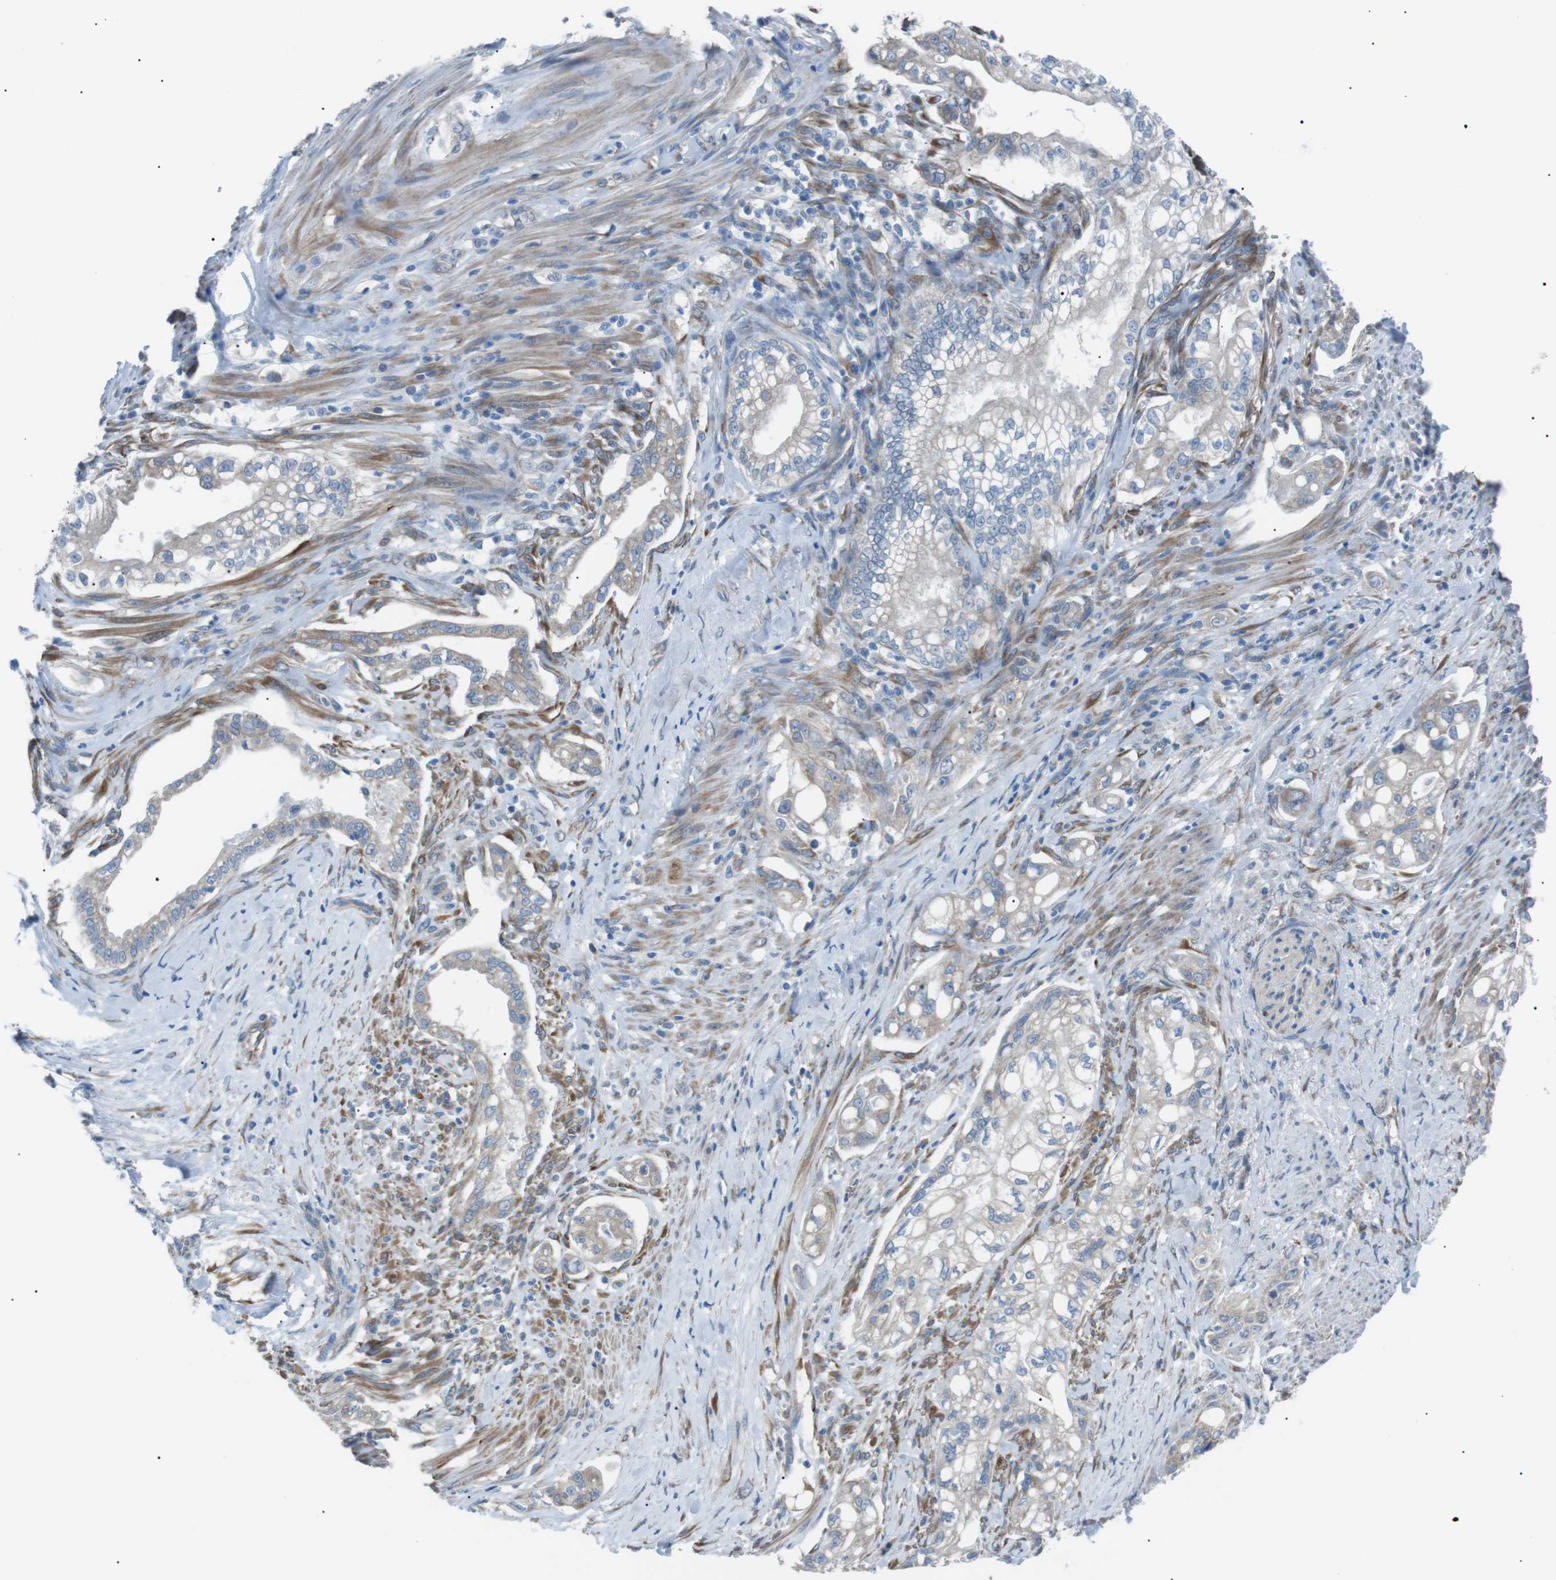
{"staining": {"intensity": "negative", "quantity": "none", "location": "none"}, "tissue": "pancreatic cancer", "cell_type": "Tumor cells", "image_type": "cancer", "snomed": [{"axis": "morphology", "description": "Normal tissue, NOS"}, {"axis": "topography", "description": "Pancreas"}], "caption": "DAB (3,3'-diaminobenzidine) immunohistochemical staining of human pancreatic cancer shows no significant expression in tumor cells.", "gene": "MTARC2", "patient": {"sex": "male", "age": 42}}